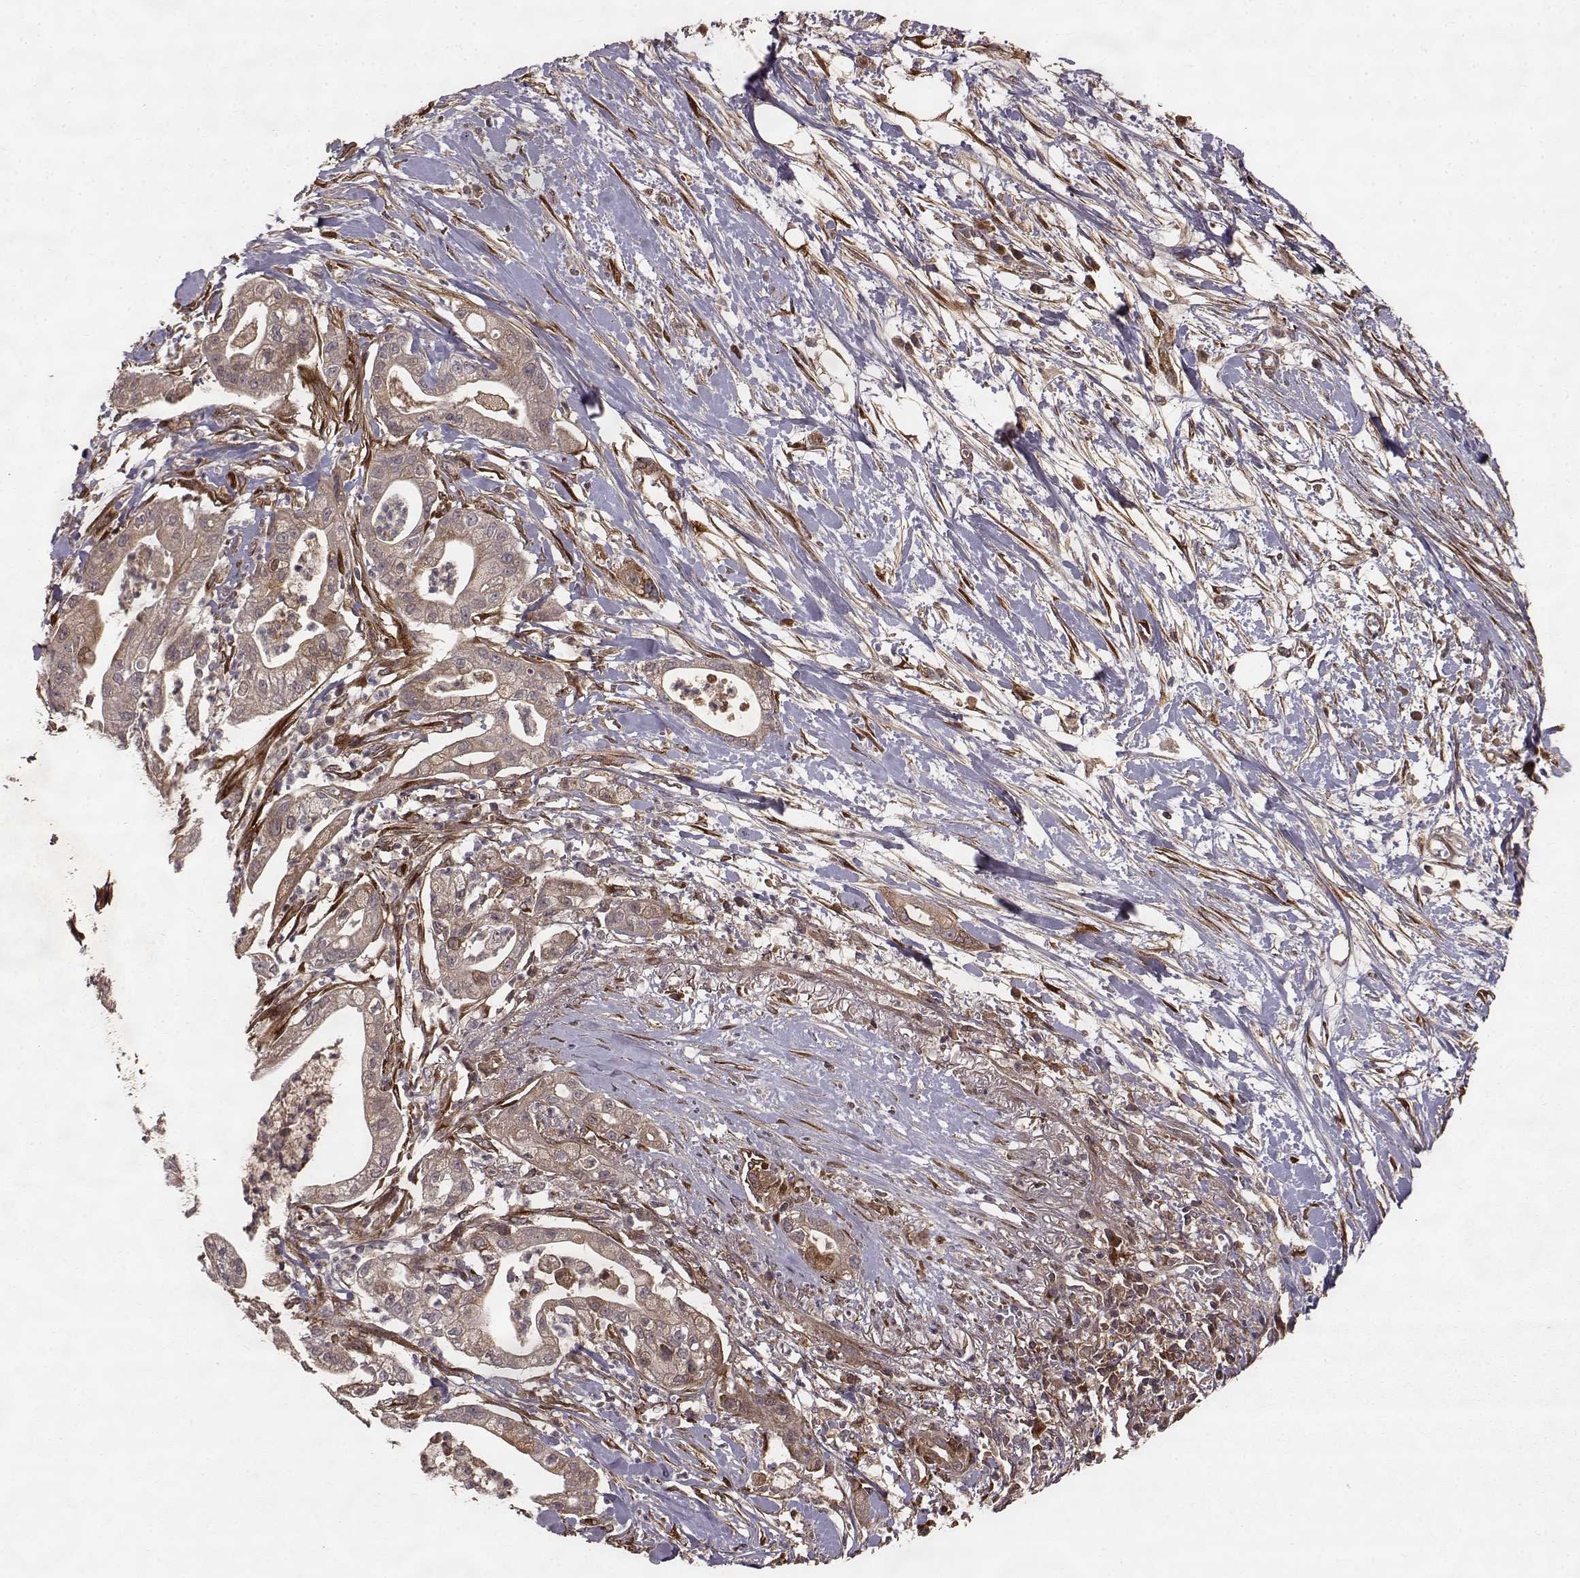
{"staining": {"intensity": "weak", "quantity": "<25%", "location": "cytoplasmic/membranous"}, "tissue": "pancreatic cancer", "cell_type": "Tumor cells", "image_type": "cancer", "snomed": [{"axis": "morphology", "description": "Normal tissue, NOS"}, {"axis": "morphology", "description": "Adenocarcinoma, NOS"}, {"axis": "topography", "description": "Lymph node"}, {"axis": "topography", "description": "Pancreas"}], "caption": "DAB (3,3'-diaminobenzidine) immunohistochemical staining of human adenocarcinoma (pancreatic) exhibits no significant staining in tumor cells.", "gene": "FSTL1", "patient": {"sex": "female", "age": 58}}